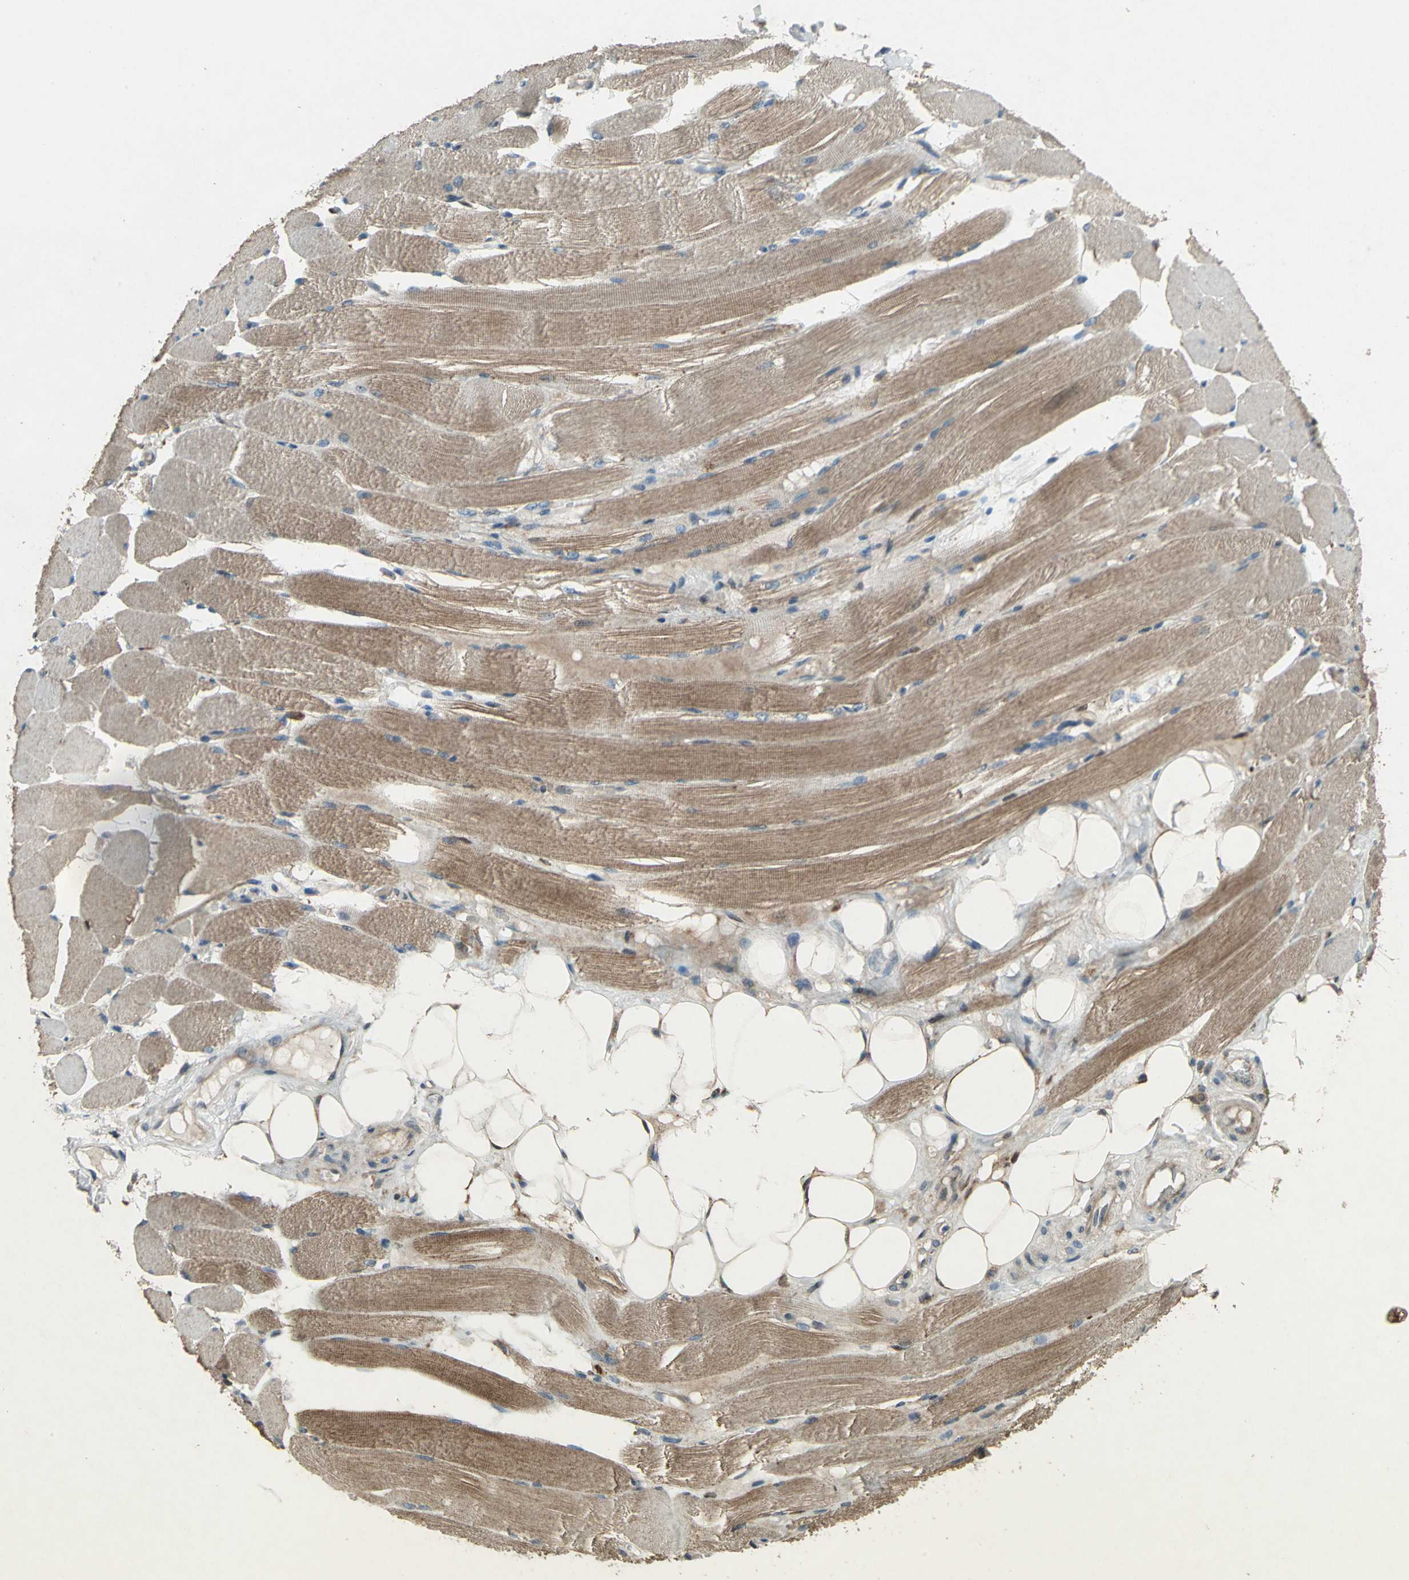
{"staining": {"intensity": "moderate", "quantity": ">75%", "location": "cytoplasmic/membranous"}, "tissue": "skeletal muscle", "cell_type": "Myocytes", "image_type": "normal", "snomed": [{"axis": "morphology", "description": "Normal tissue, NOS"}, {"axis": "topography", "description": "Skeletal muscle"}, {"axis": "topography", "description": "Peripheral nerve tissue"}], "caption": "Moderate cytoplasmic/membranous expression is appreciated in about >75% of myocytes in normal skeletal muscle. The staining was performed using DAB, with brown indicating positive protein expression. Nuclei are stained blue with hematoxylin.", "gene": "SEPTIN4", "patient": {"sex": "female", "age": 84}}